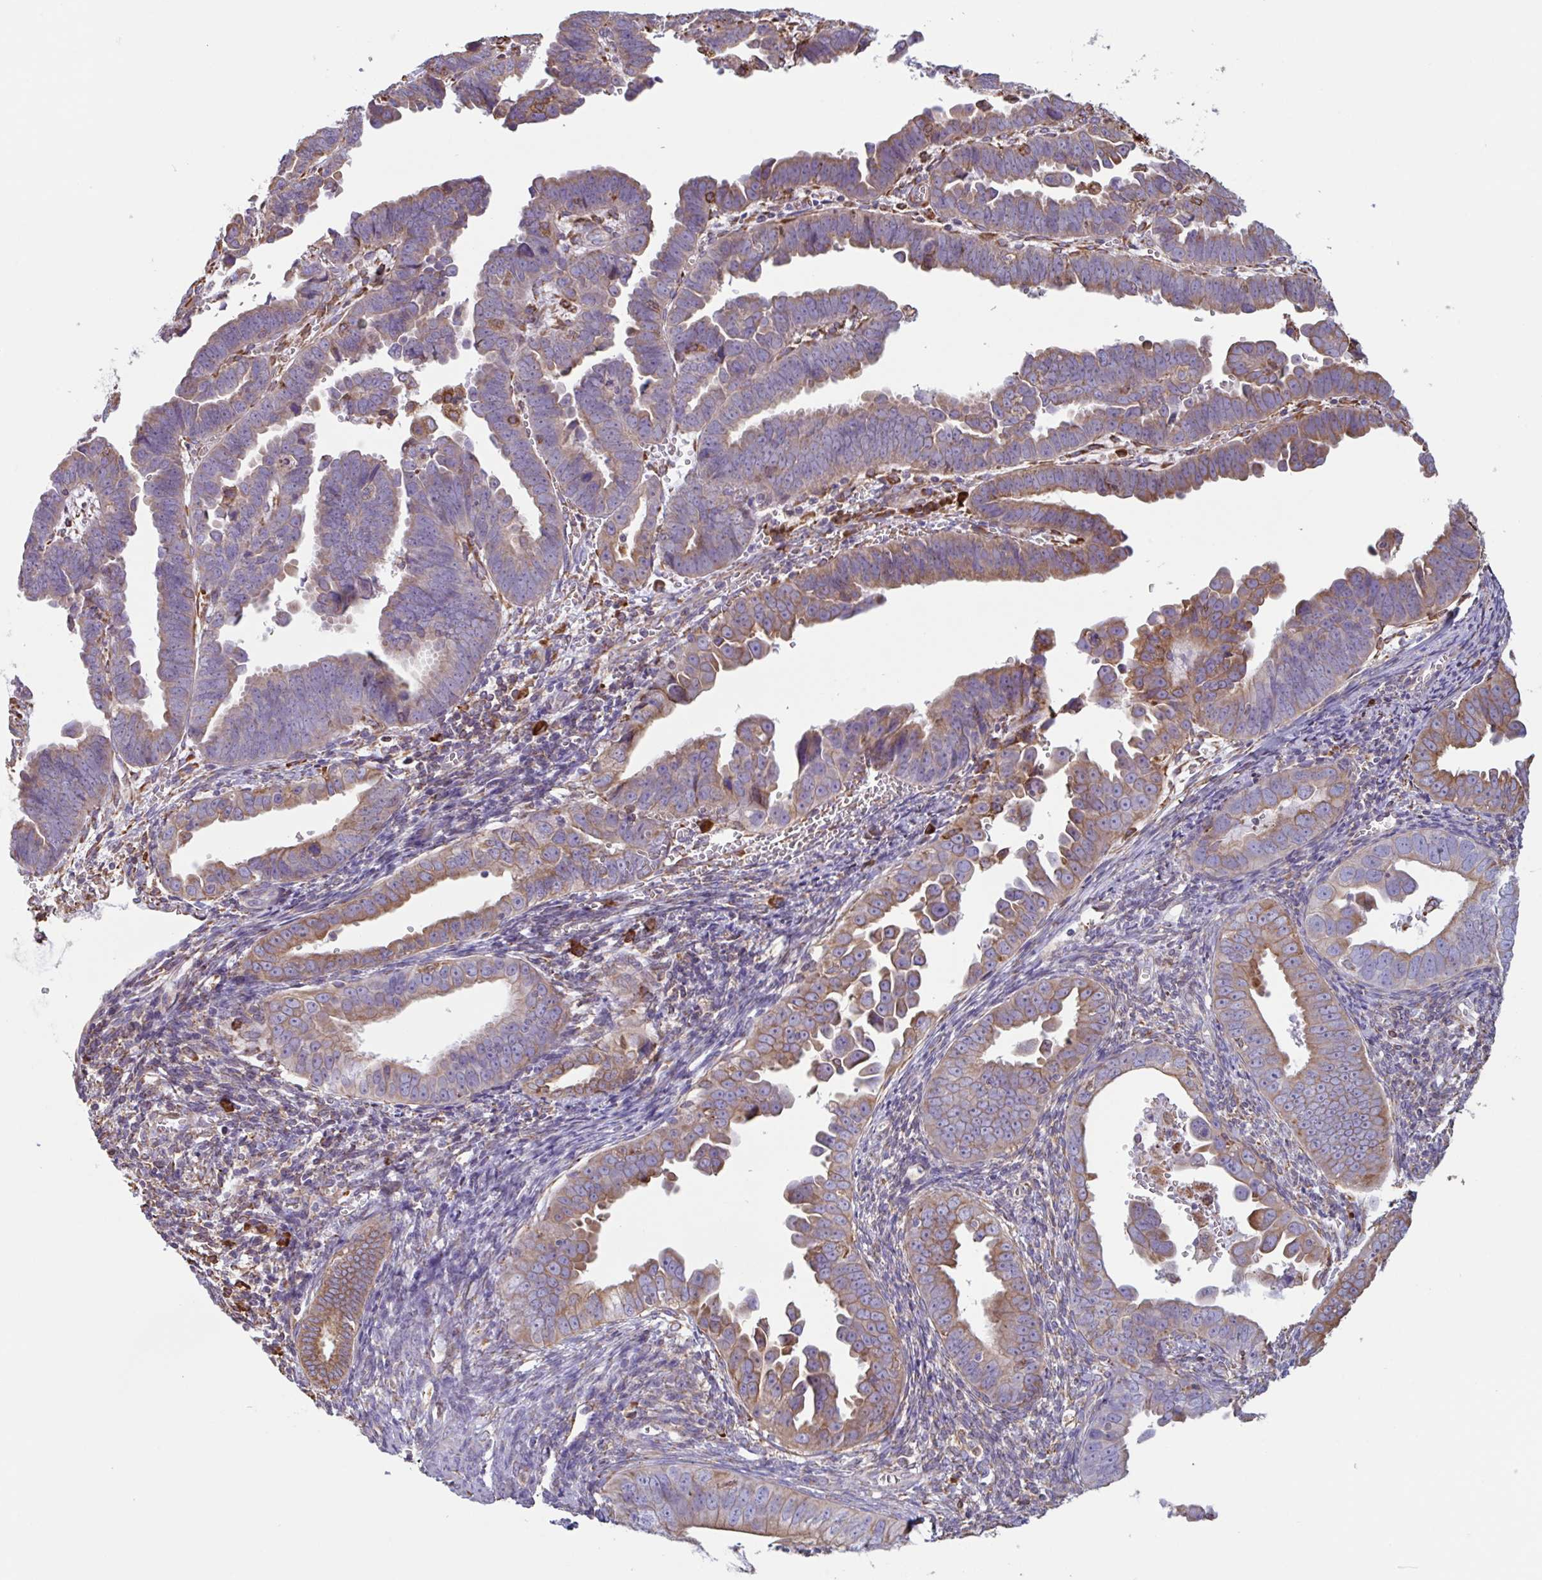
{"staining": {"intensity": "weak", "quantity": ">75%", "location": "cytoplasmic/membranous"}, "tissue": "endometrial cancer", "cell_type": "Tumor cells", "image_type": "cancer", "snomed": [{"axis": "morphology", "description": "Adenocarcinoma, NOS"}, {"axis": "topography", "description": "Endometrium"}], "caption": "Tumor cells demonstrate low levels of weak cytoplasmic/membranous staining in approximately >75% of cells in human endometrial cancer (adenocarcinoma). Immunohistochemistry (ihc) stains the protein in brown and the nuclei are stained blue.", "gene": "DOK4", "patient": {"sex": "female", "age": 75}}